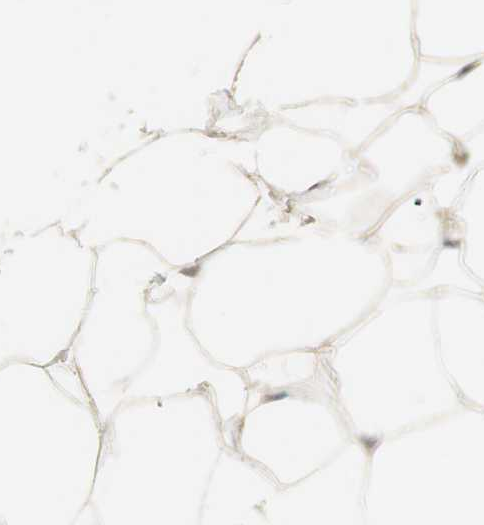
{"staining": {"intensity": "weak", "quantity": "25%-75%", "location": "cytoplasmic/membranous"}, "tissue": "adipose tissue", "cell_type": "Adipocytes", "image_type": "normal", "snomed": [{"axis": "morphology", "description": "Normal tissue, NOS"}, {"axis": "topography", "description": "Breast"}, {"axis": "topography", "description": "Adipose tissue"}], "caption": "This micrograph shows immunohistochemistry (IHC) staining of unremarkable adipose tissue, with low weak cytoplasmic/membranous expression in approximately 25%-75% of adipocytes.", "gene": "RNGTT", "patient": {"sex": "female", "age": 25}}